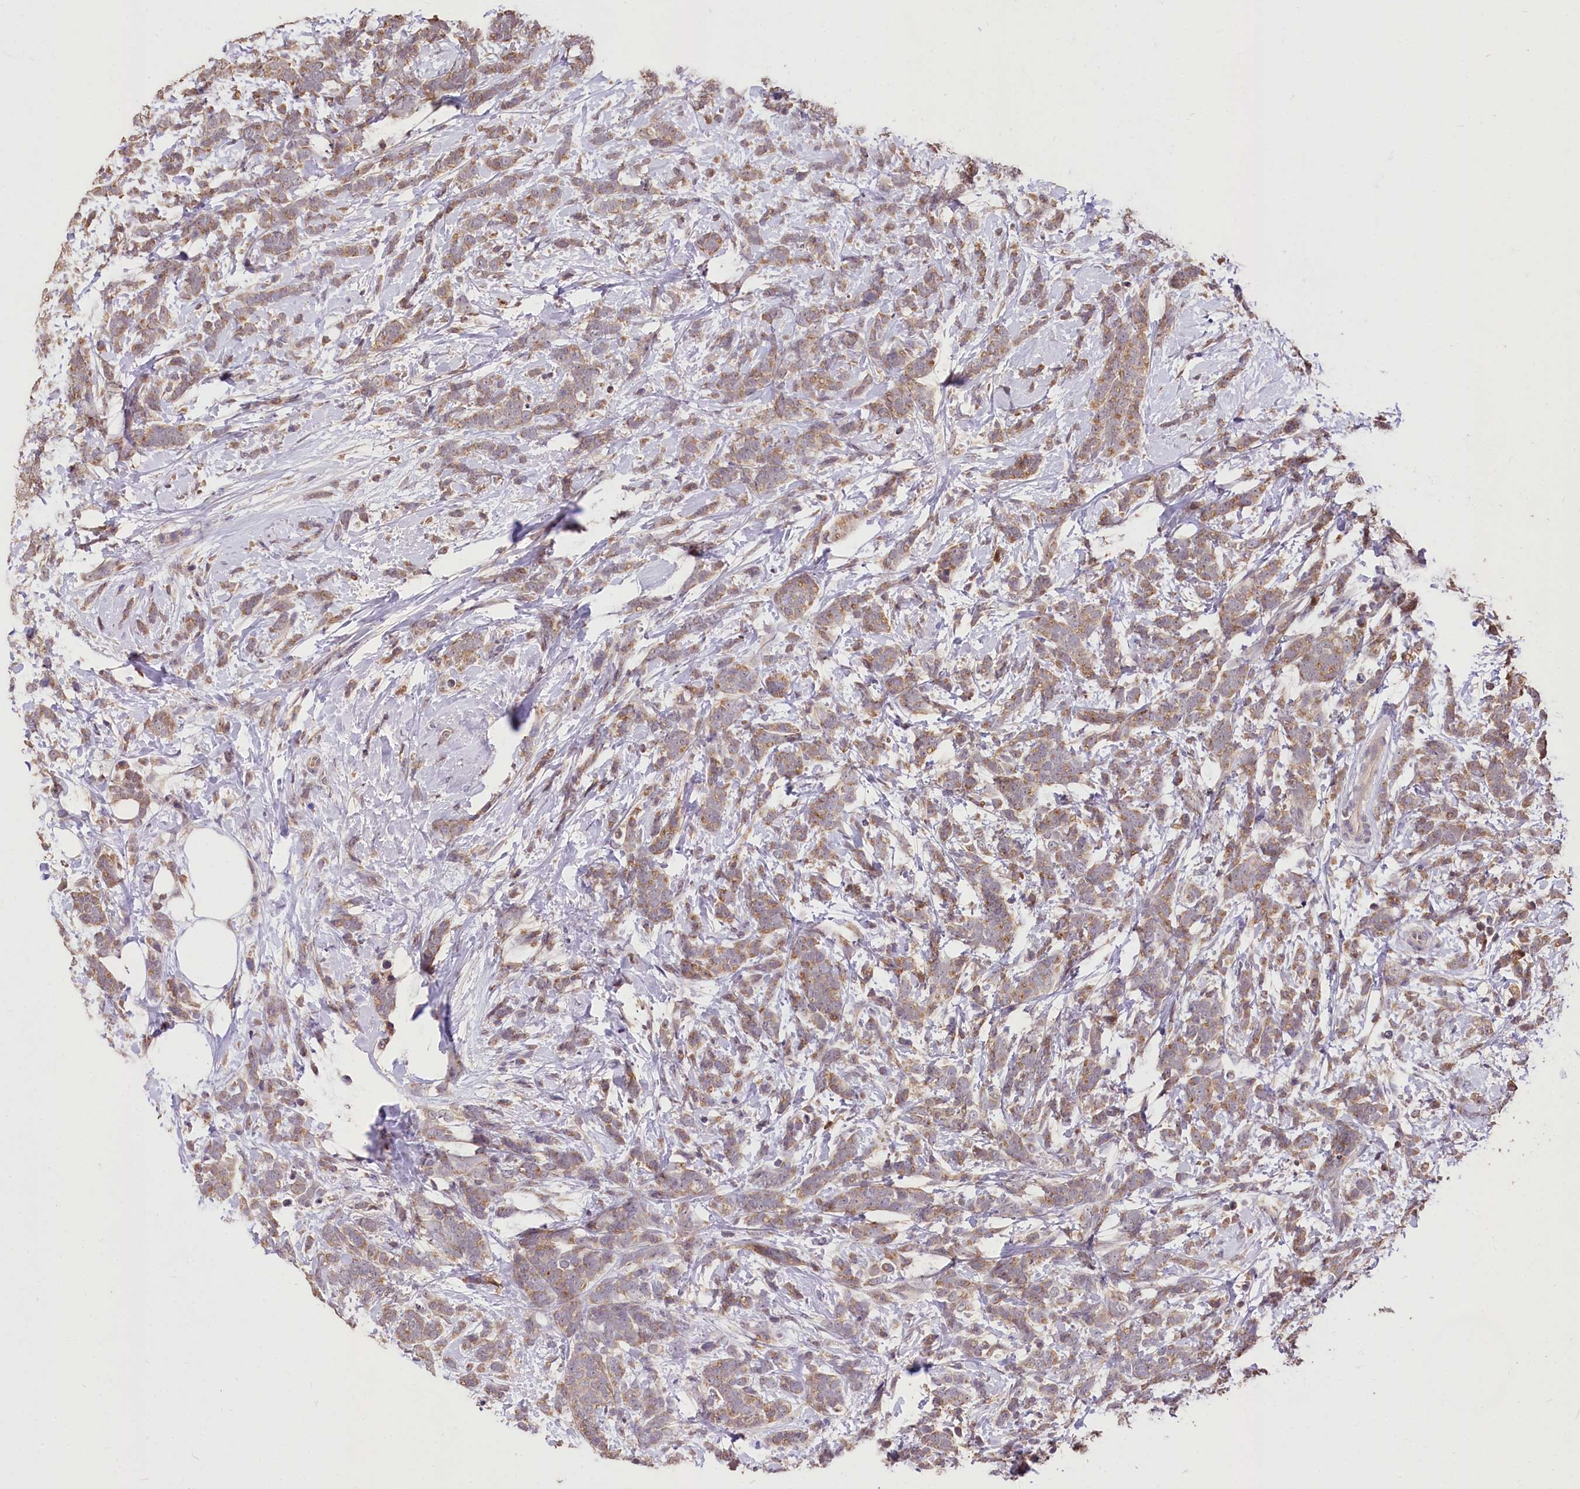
{"staining": {"intensity": "moderate", "quantity": "25%-75%", "location": "cytoplasmic/membranous"}, "tissue": "breast cancer", "cell_type": "Tumor cells", "image_type": "cancer", "snomed": [{"axis": "morphology", "description": "Lobular carcinoma"}, {"axis": "topography", "description": "Breast"}], "caption": "Brown immunohistochemical staining in breast cancer exhibits moderate cytoplasmic/membranous staining in approximately 25%-75% of tumor cells.", "gene": "SERGEF", "patient": {"sex": "female", "age": 58}}